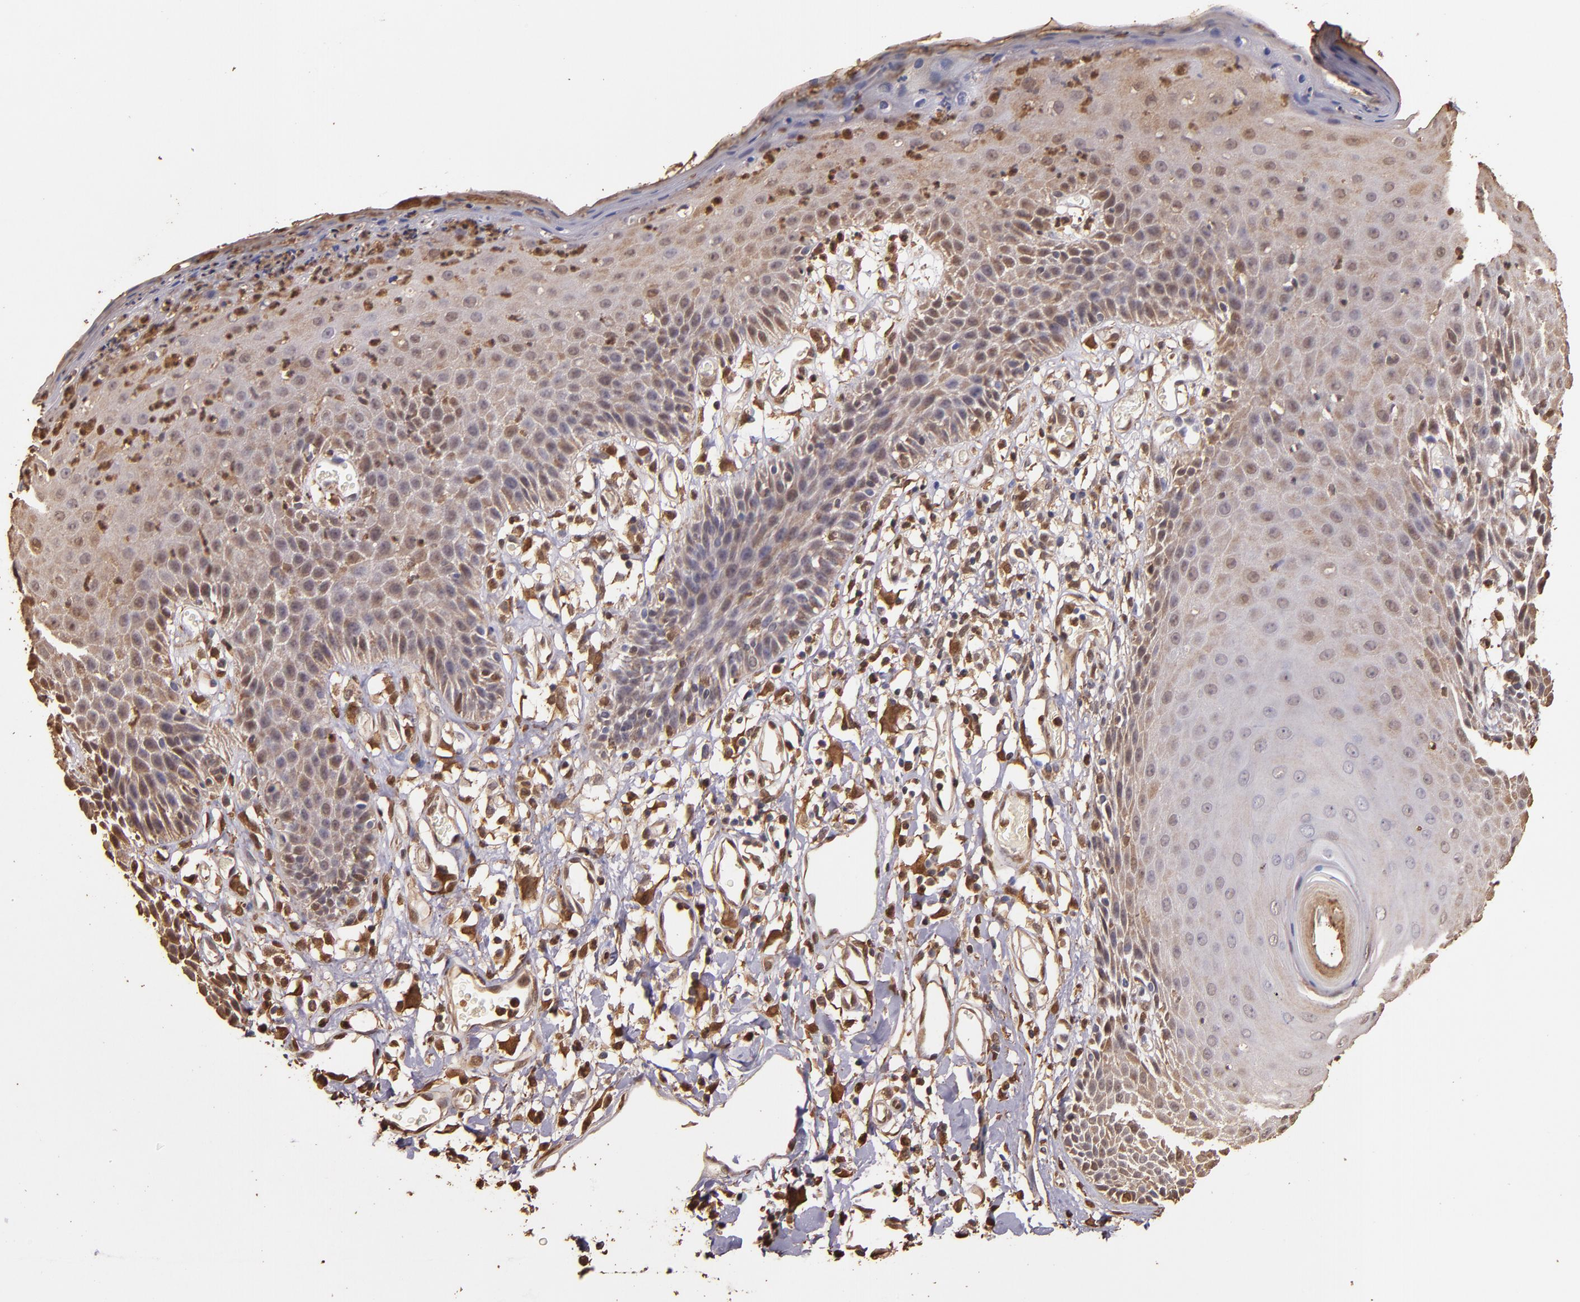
{"staining": {"intensity": "moderate", "quantity": "25%-75%", "location": "cytoplasmic/membranous,nuclear"}, "tissue": "skin", "cell_type": "Epidermal cells", "image_type": "normal", "snomed": [{"axis": "morphology", "description": "Normal tissue, NOS"}, {"axis": "topography", "description": "Vulva"}, {"axis": "topography", "description": "Peripheral nerve tissue"}], "caption": "A medium amount of moderate cytoplasmic/membranous,nuclear expression is seen in approximately 25%-75% of epidermal cells in normal skin. The staining was performed using DAB to visualize the protein expression in brown, while the nuclei were stained in blue with hematoxylin (Magnification: 20x).", "gene": "S100A6", "patient": {"sex": "female", "age": 68}}